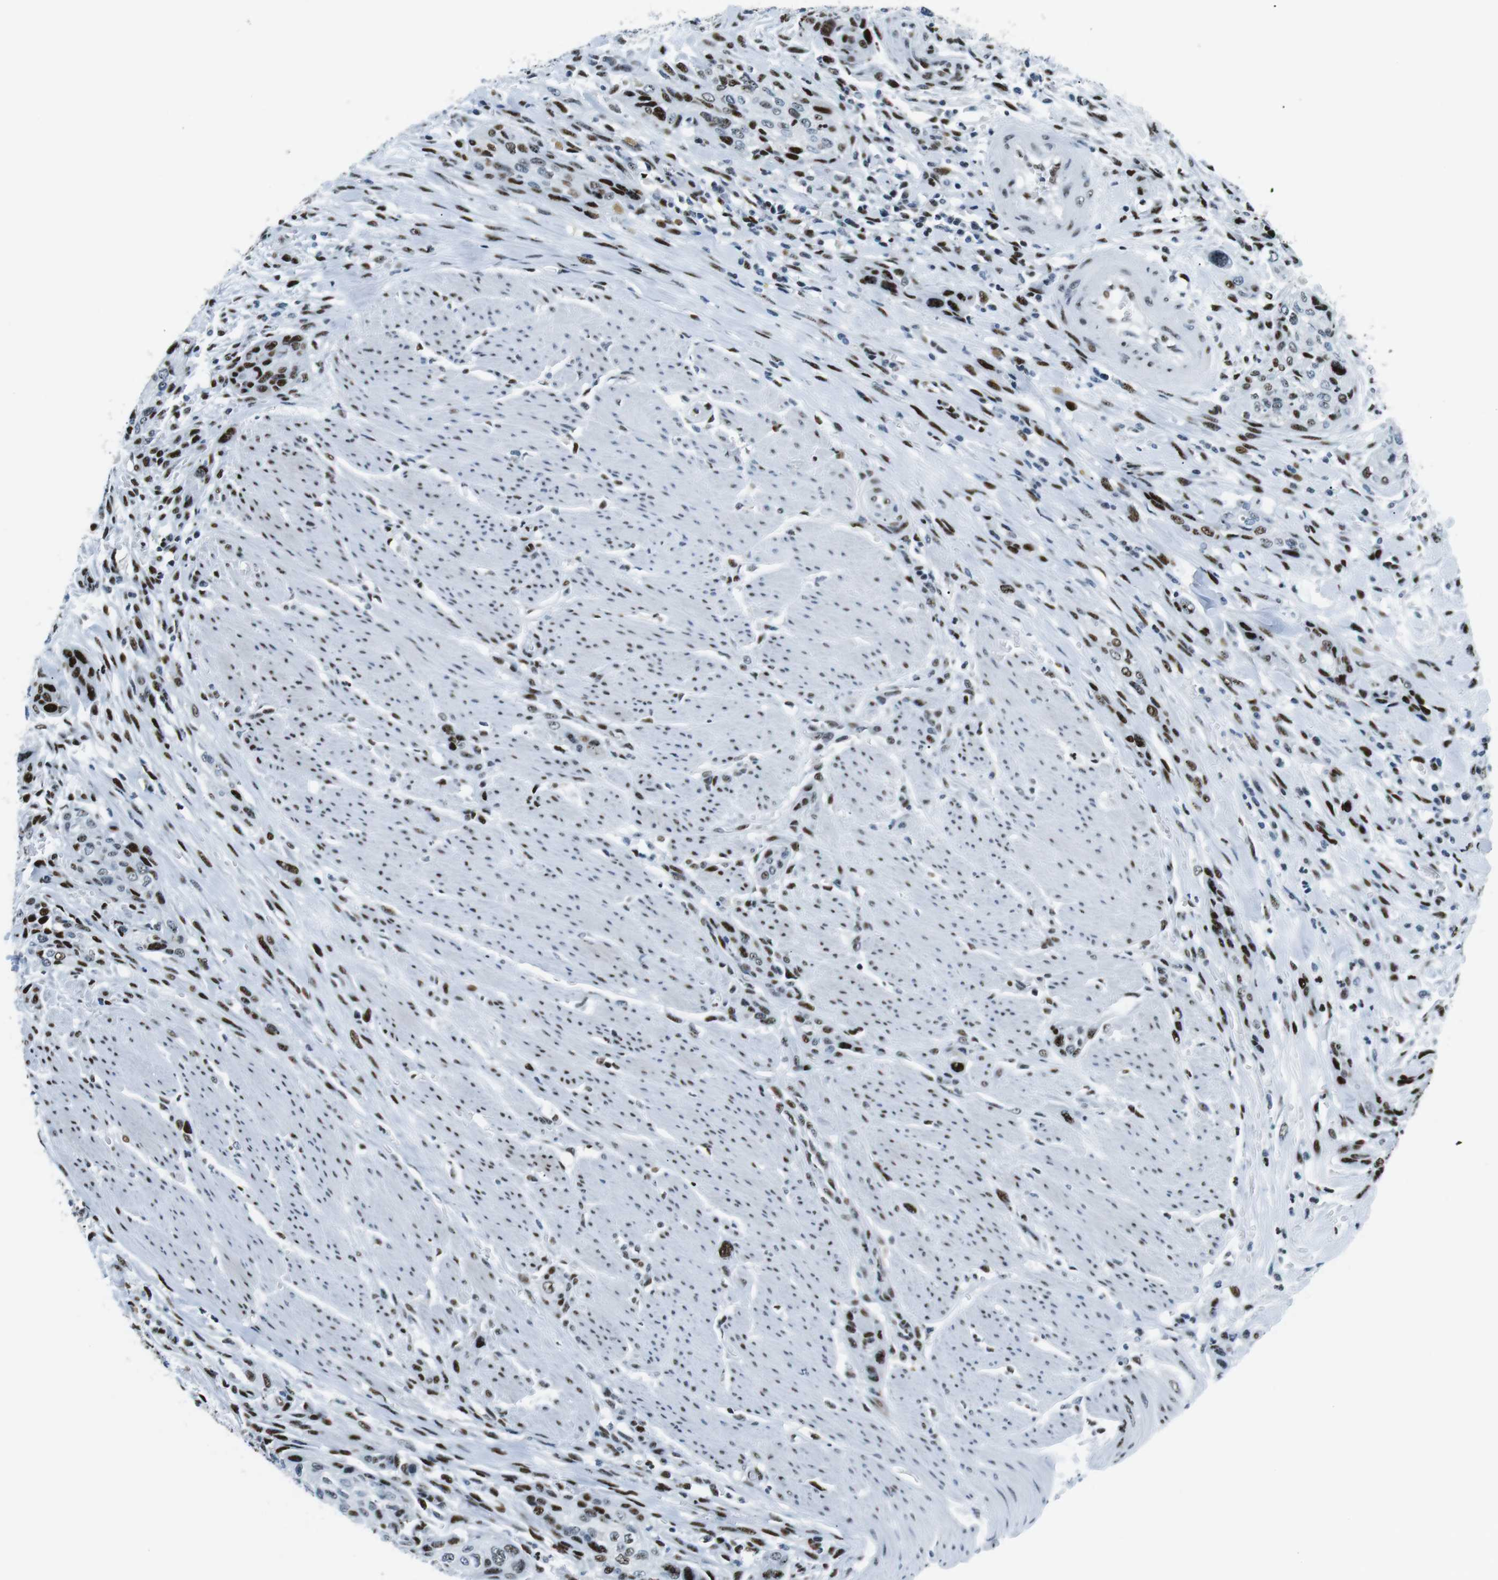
{"staining": {"intensity": "moderate", "quantity": "<25%", "location": "nuclear"}, "tissue": "urothelial cancer", "cell_type": "Tumor cells", "image_type": "cancer", "snomed": [{"axis": "morphology", "description": "Urothelial carcinoma, High grade"}, {"axis": "topography", "description": "Urinary bladder"}], "caption": "Protein staining of urothelial cancer tissue reveals moderate nuclear expression in approximately <25% of tumor cells.", "gene": "PML", "patient": {"sex": "male", "age": 35}}